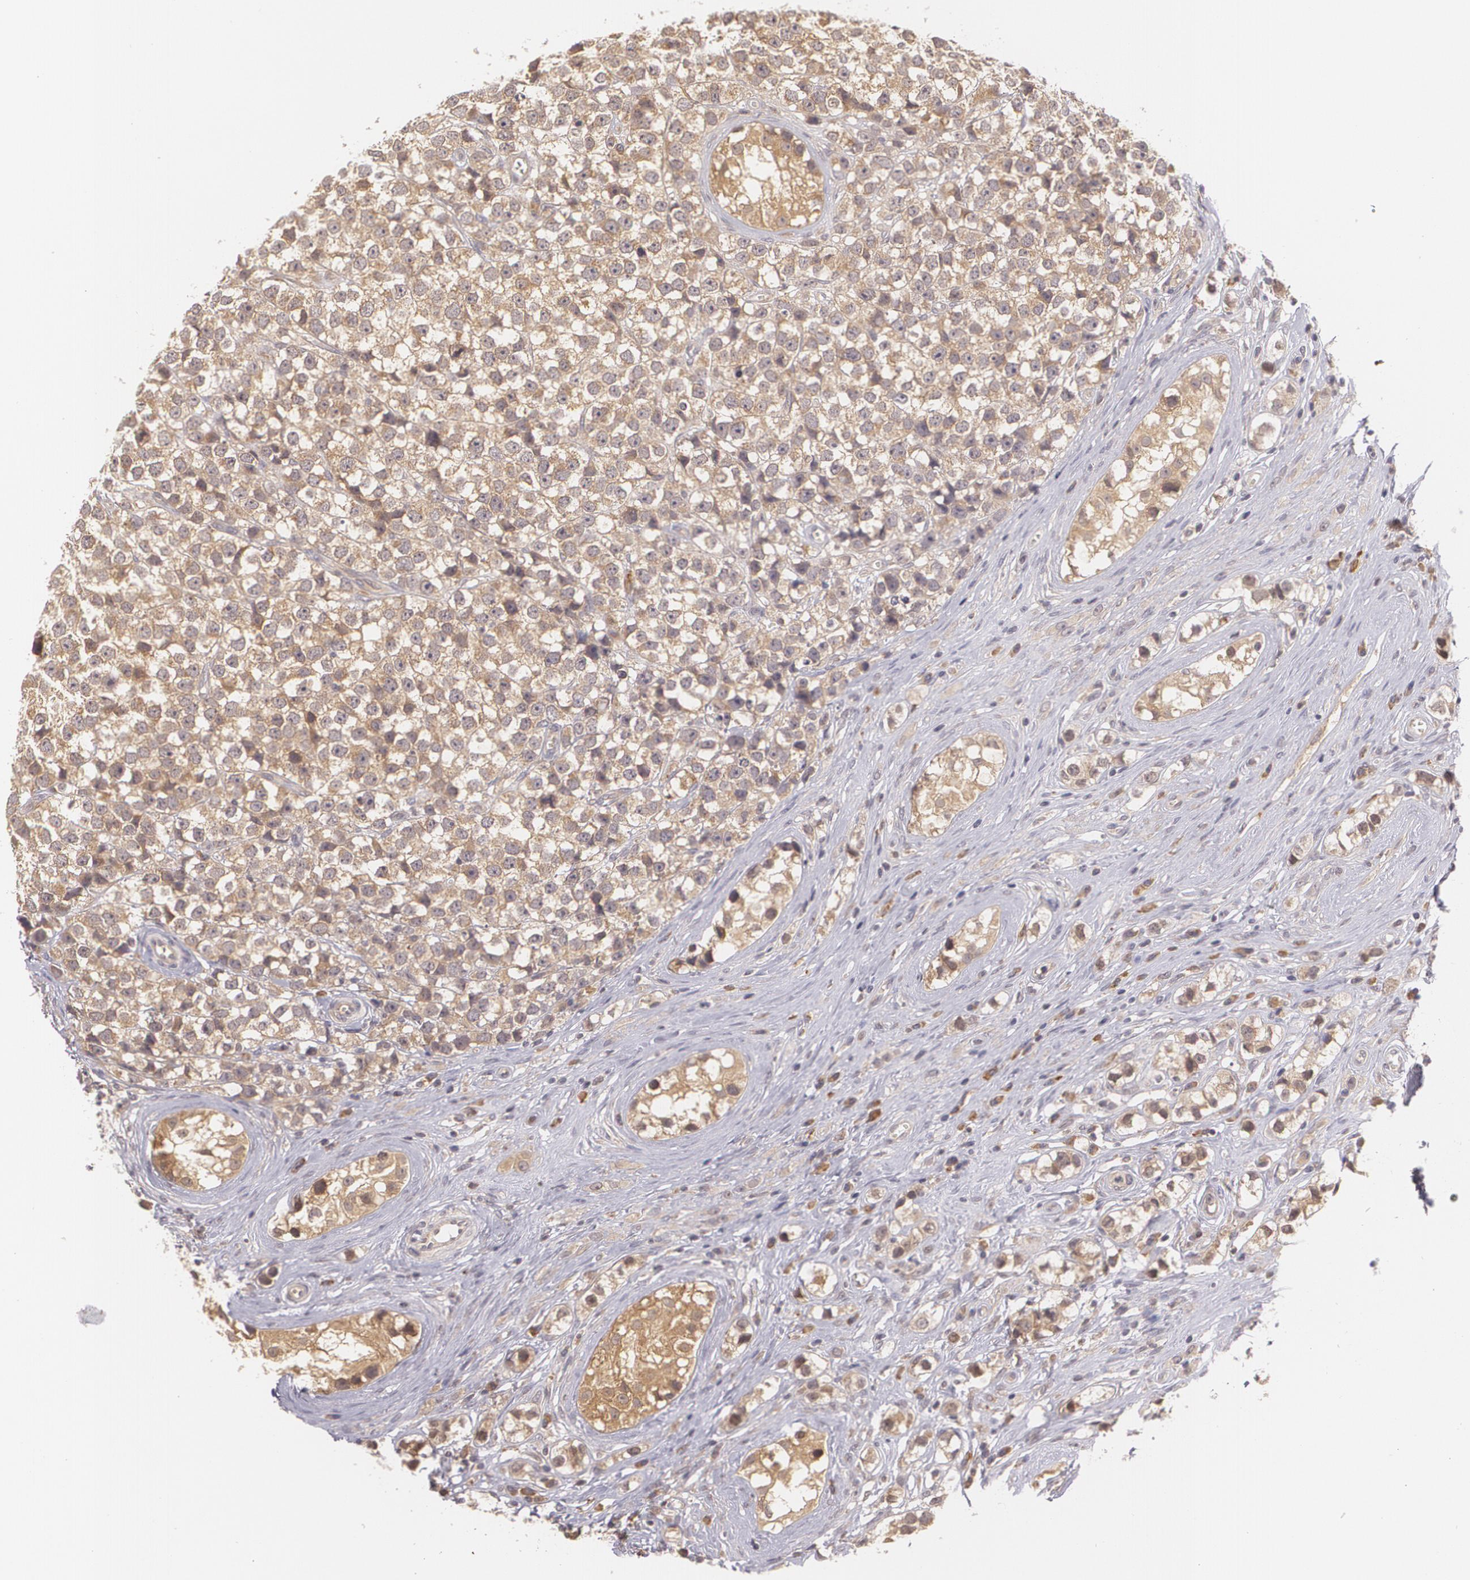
{"staining": {"intensity": "weak", "quantity": ">75%", "location": "cytoplasmic/membranous"}, "tissue": "testis cancer", "cell_type": "Tumor cells", "image_type": "cancer", "snomed": [{"axis": "morphology", "description": "Seminoma, NOS"}, {"axis": "topography", "description": "Testis"}], "caption": "Immunohistochemistry (IHC) image of testis cancer (seminoma) stained for a protein (brown), which shows low levels of weak cytoplasmic/membranous staining in about >75% of tumor cells.", "gene": "CCL17", "patient": {"sex": "male", "age": 25}}